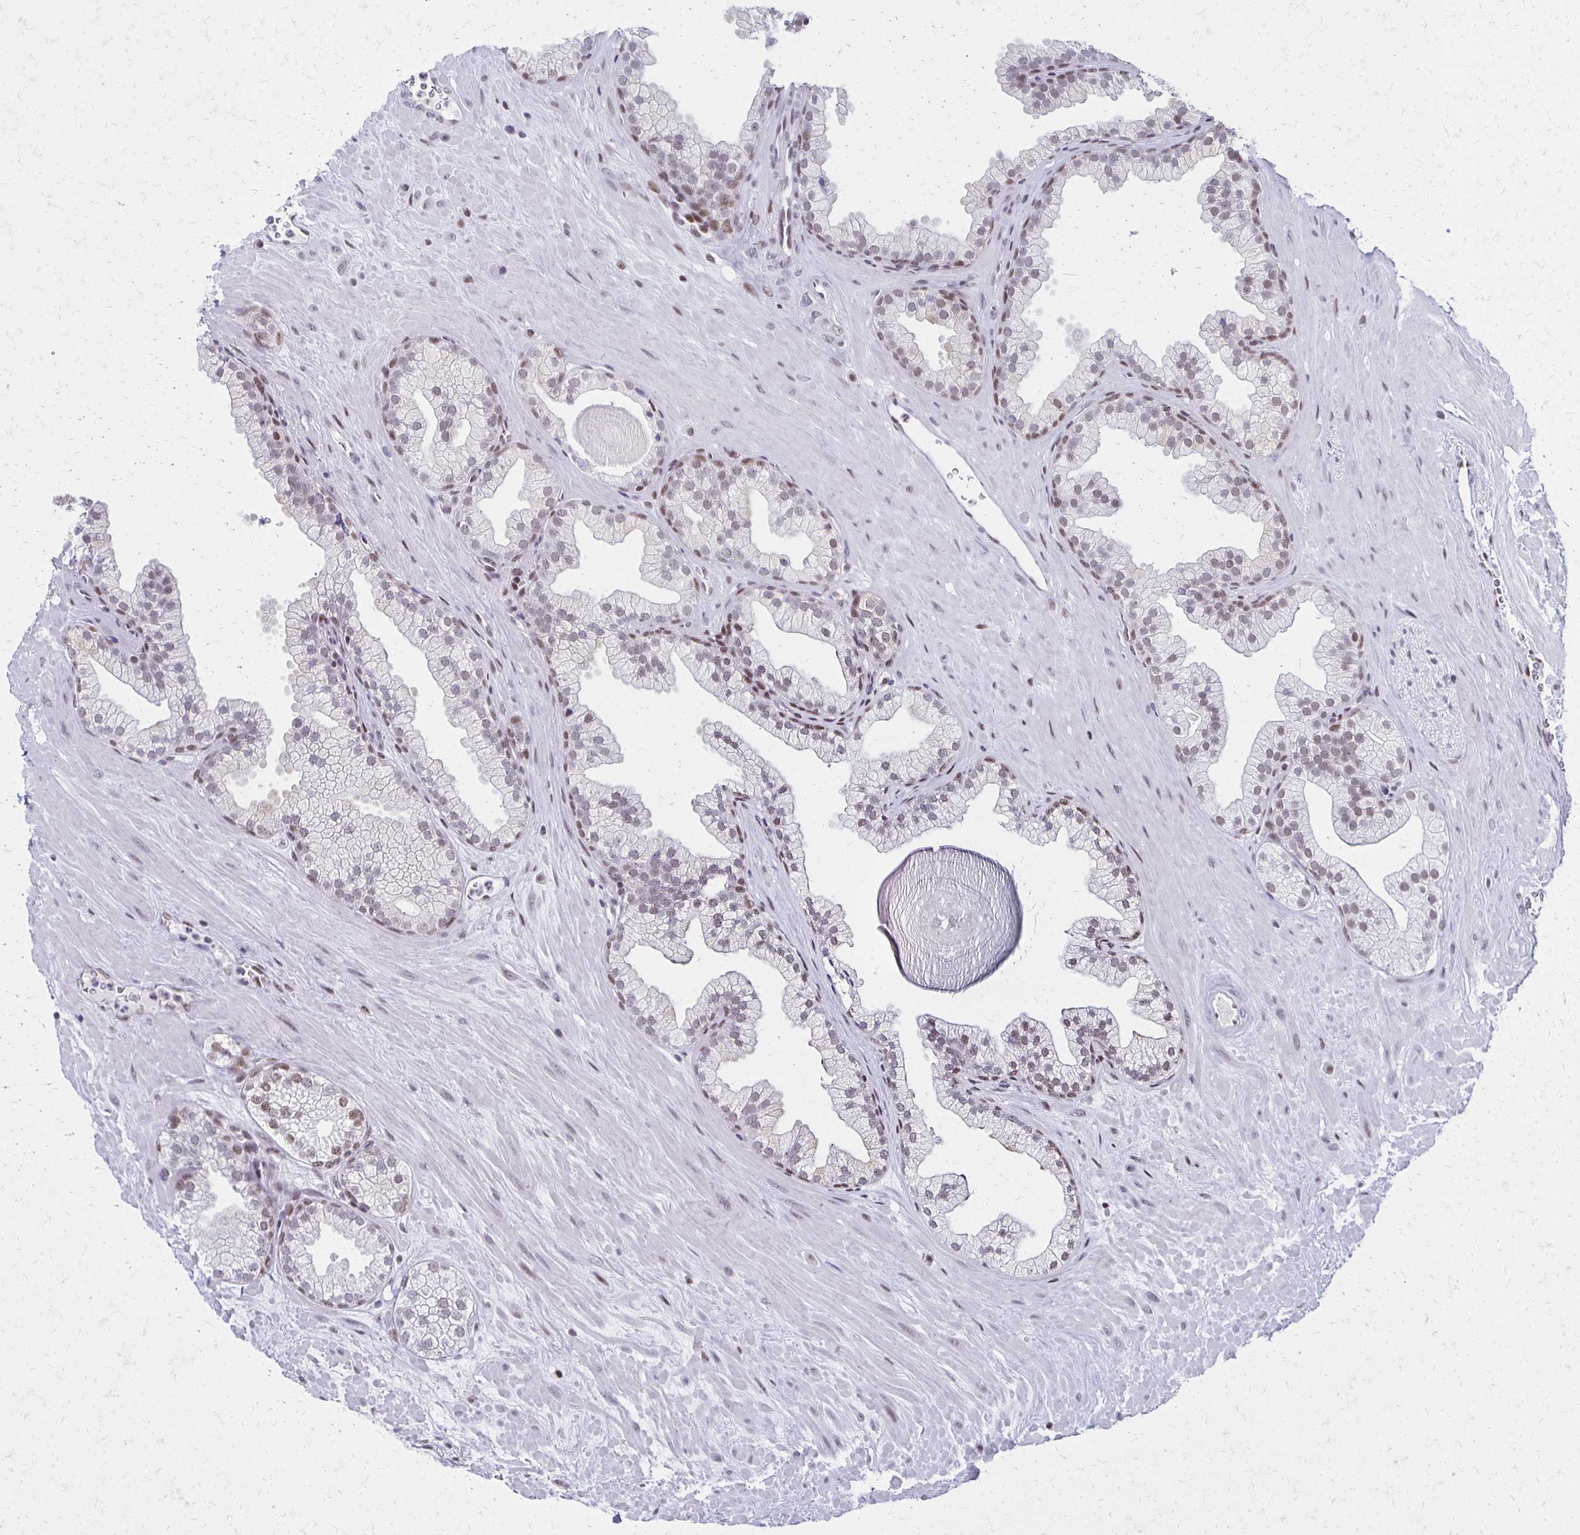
{"staining": {"intensity": "moderate", "quantity": "25%-75%", "location": "nuclear"}, "tissue": "prostate", "cell_type": "Glandular cells", "image_type": "normal", "snomed": [{"axis": "morphology", "description": "Normal tissue, NOS"}, {"axis": "topography", "description": "Prostate"}, {"axis": "topography", "description": "Peripheral nerve tissue"}], "caption": "This micrograph exhibits unremarkable prostate stained with immunohistochemistry (IHC) to label a protein in brown. The nuclear of glandular cells show moderate positivity for the protein. Nuclei are counter-stained blue.", "gene": "IRF7", "patient": {"sex": "male", "age": 61}}